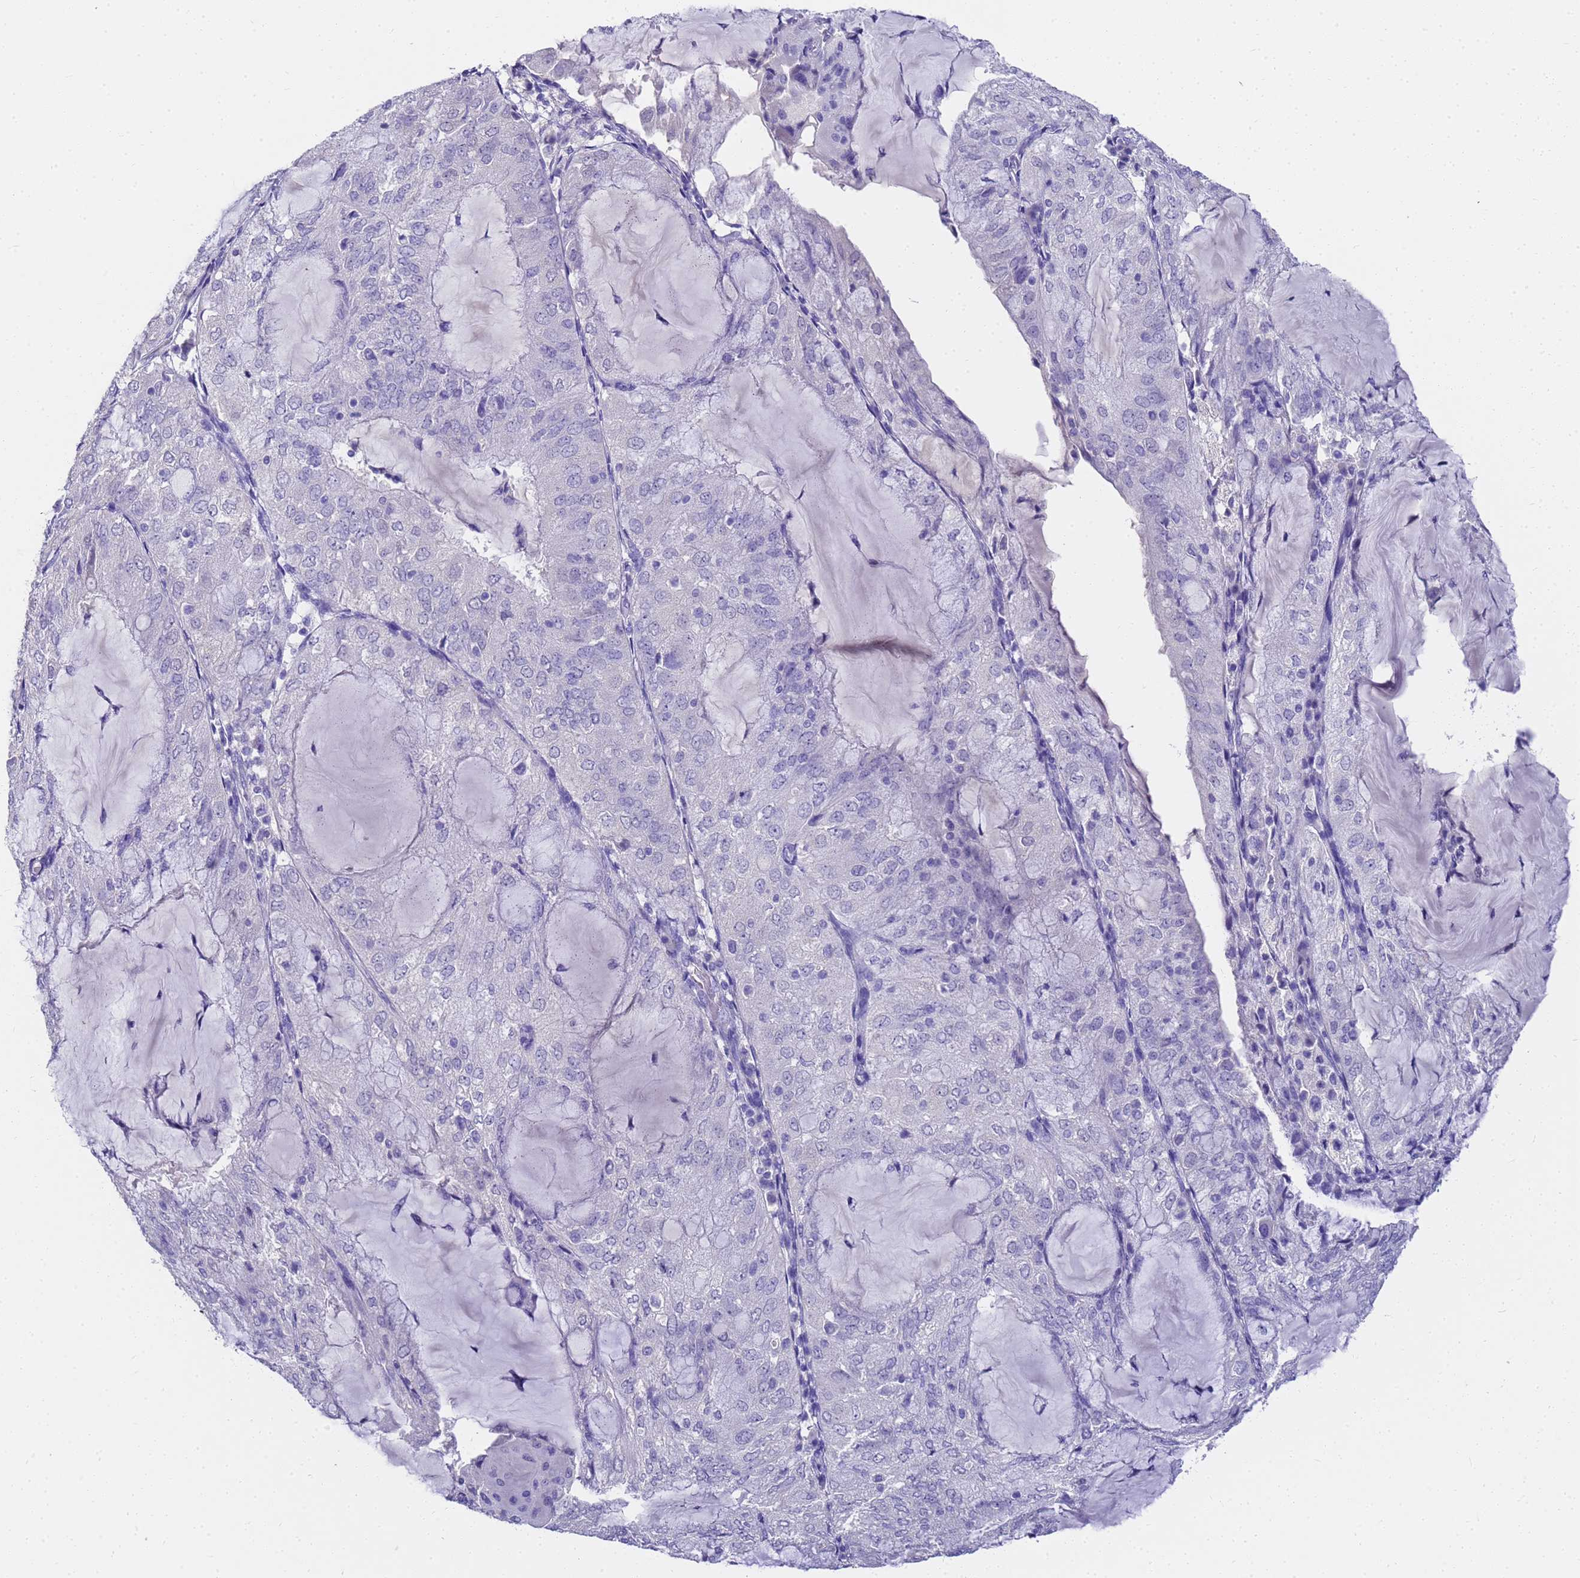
{"staining": {"intensity": "negative", "quantity": "none", "location": "none"}, "tissue": "endometrial cancer", "cell_type": "Tumor cells", "image_type": "cancer", "snomed": [{"axis": "morphology", "description": "Adenocarcinoma, NOS"}, {"axis": "topography", "description": "Endometrium"}], "caption": "A high-resolution histopathology image shows immunohistochemistry staining of endometrial cancer (adenocarcinoma), which displays no significant positivity in tumor cells.", "gene": "MS4A13", "patient": {"sex": "female", "age": 81}}